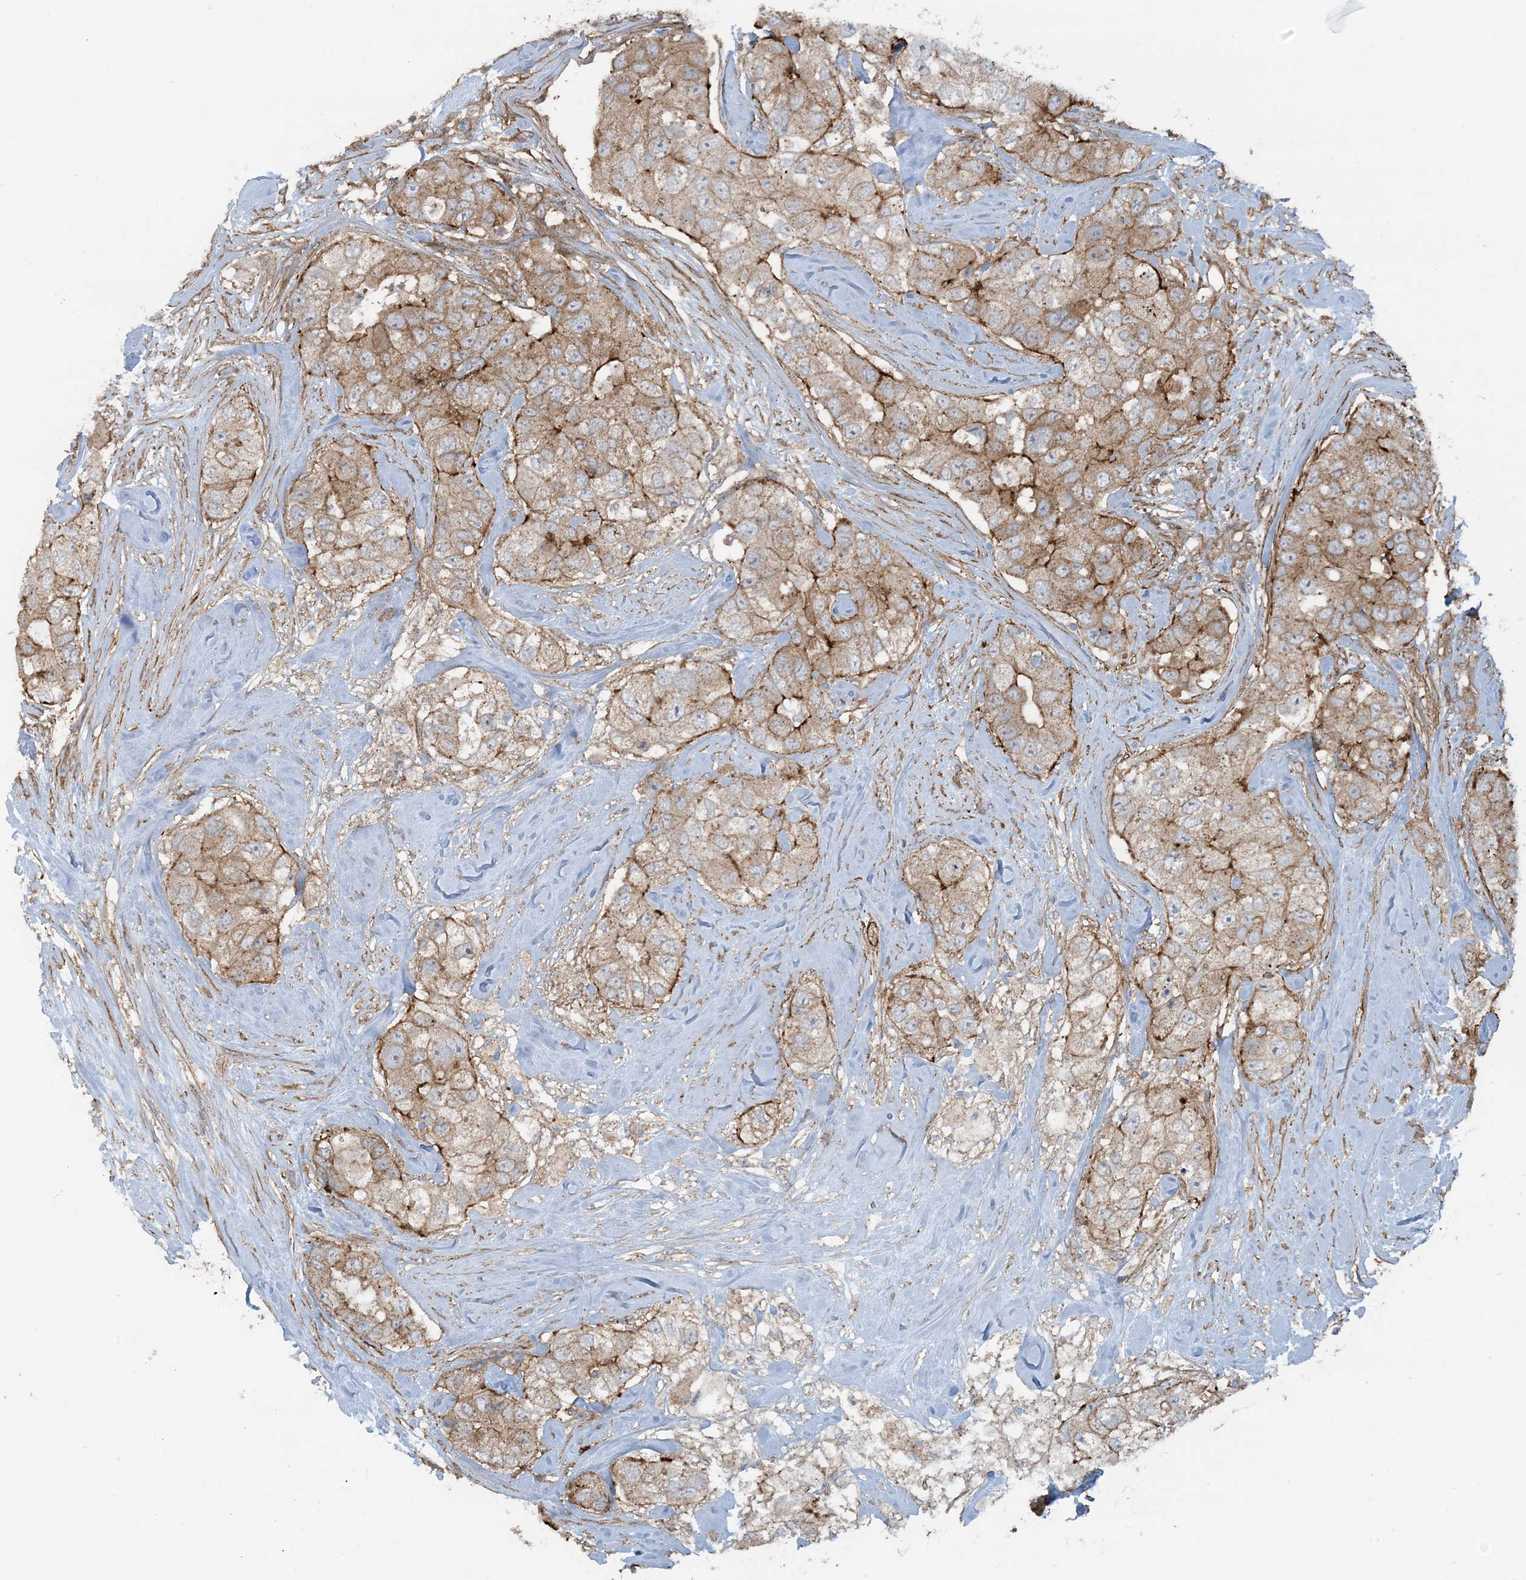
{"staining": {"intensity": "moderate", "quantity": "25%-75%", "location": "cytoplasmic/membranous"}, "tissue": "breast cancer", "cell_type": "Tumor cells", "image_type": "cancer", "snomed": [{"axis": "morphology", "description": "Duct carcinoma"}, {"axis": "topography", "description": "Breast"}], "caption": "A brown stain labels moderate cytoplasmic/membranous staining of a protein in breast cancer (infiltrating ductal carcinoma) tumor cells.", "gene": "STAM2", "patient": {"sex": "female", "age": 62}}